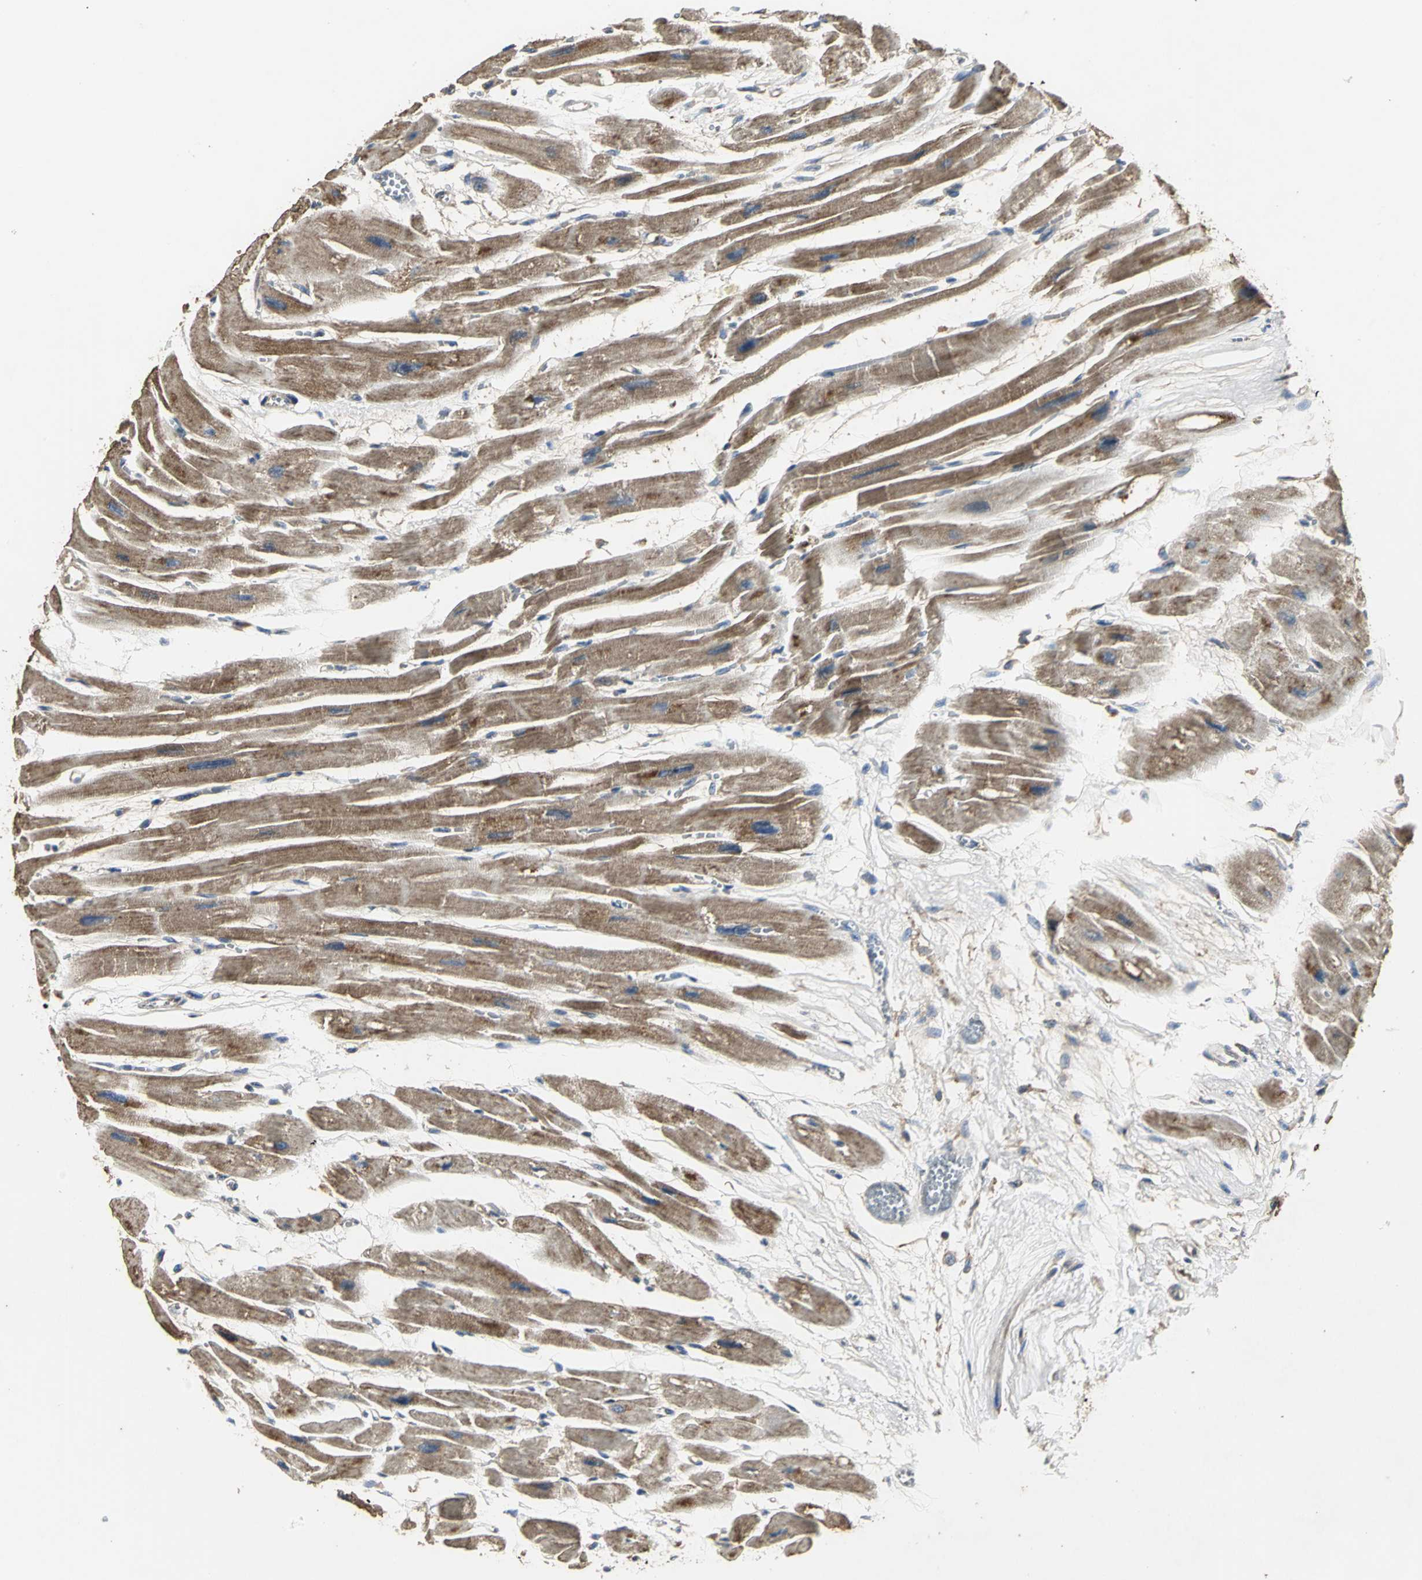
{"staining": {"intensity": "moderate", "quantity": ">75%", "location": "cytoplasmic/membranous"}, "tissue": "heart muscle", "cell_type": "Cardiomyocytes", "image_type": "normal", "snomed": [{"axis": "morphology", "description": "Normal tissue, NOS"}, {"axis": "topography", "description": "Heart"}], "caption": "This micrograph shows immunohistochemistry (IHC) staining of benign human heart muscle, with medium moderate cytoplasmic/membranous expression in approximately >75% of cardiomyocytes.", "gene": "IRF3", "patient": {"sex": "female", "age": 54}}